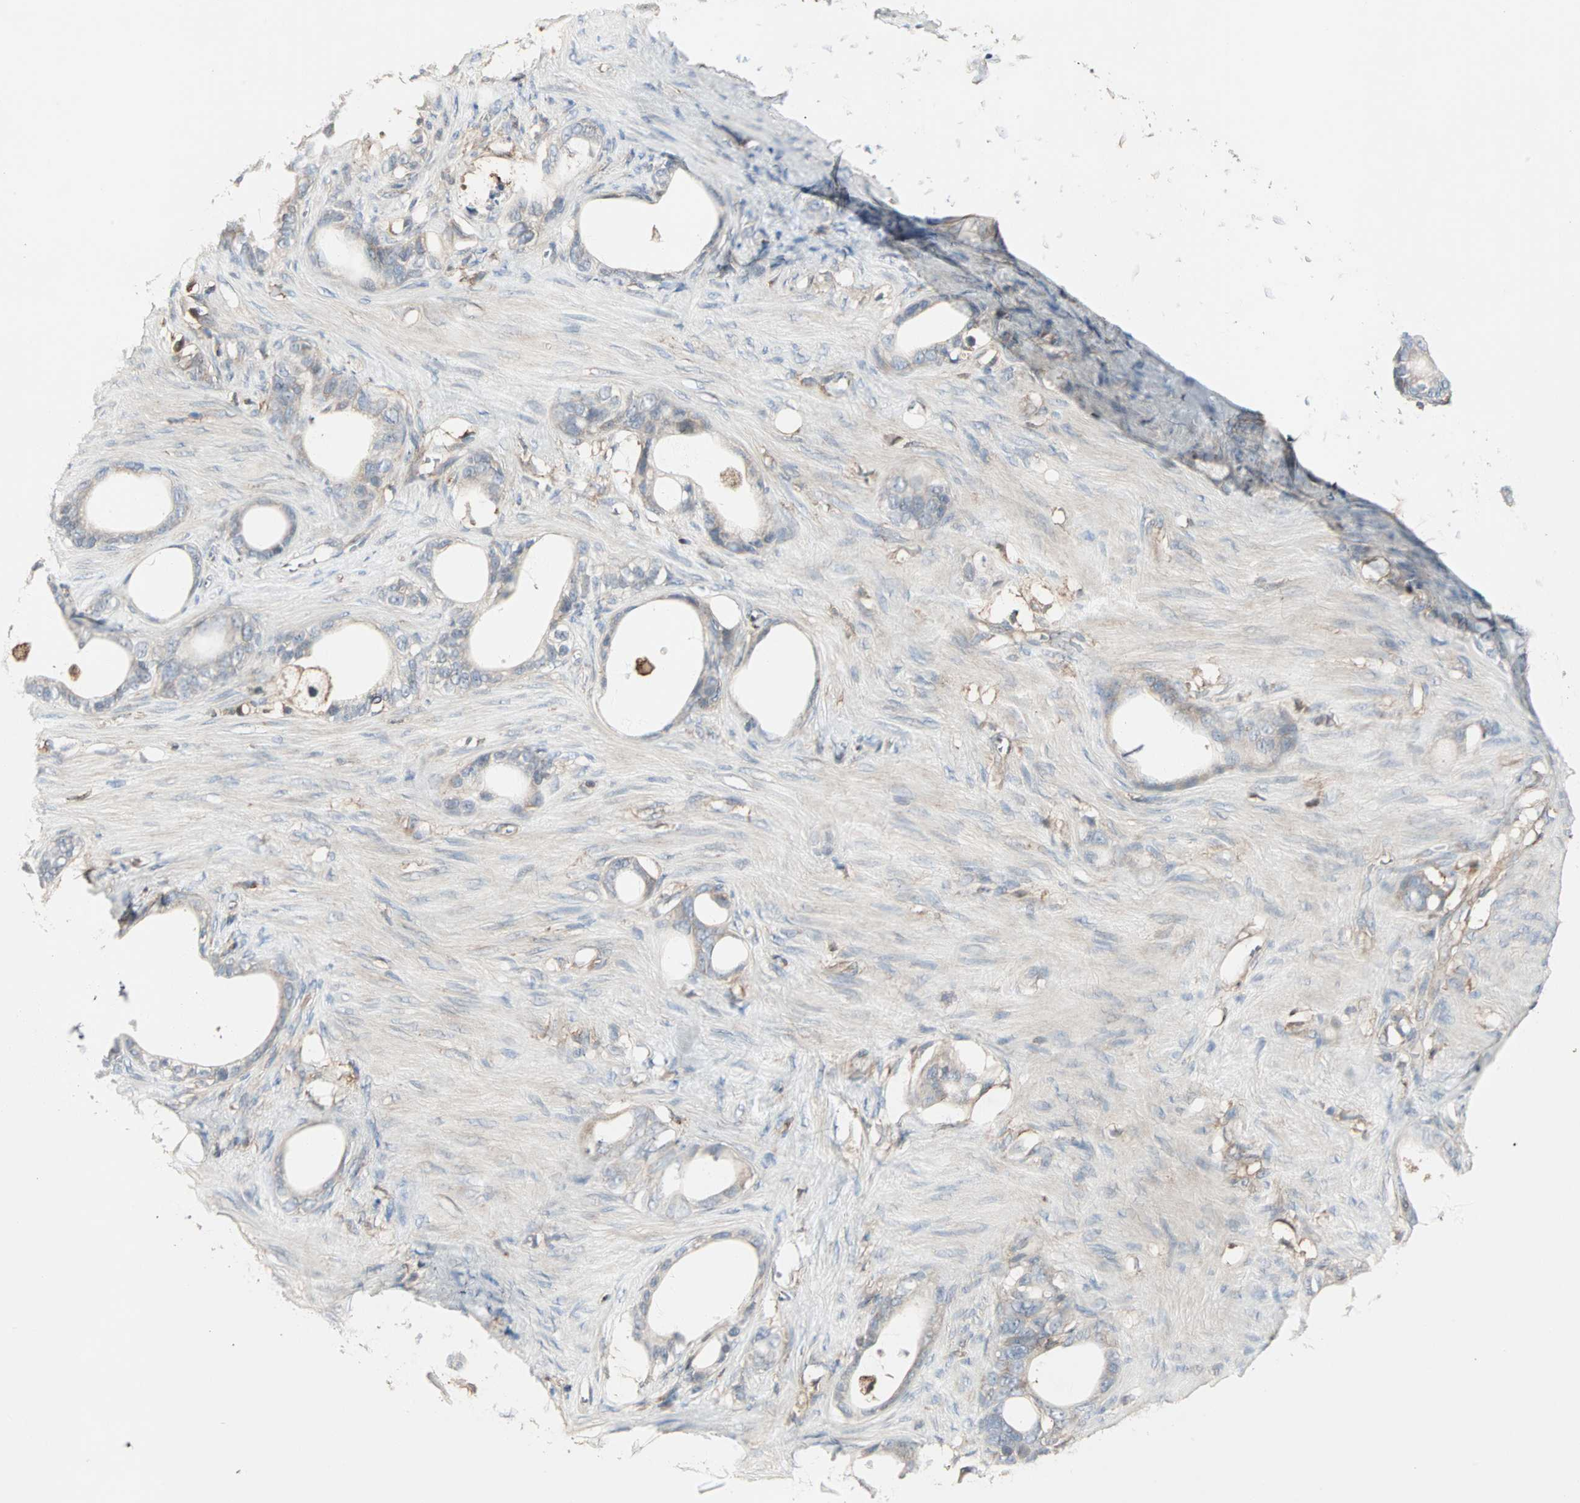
{"staining": {"intensity": "weak", "quantity": ">75%", "location": "cytoplasmic/membranous"}, "tissue": "stomach cancer", "cell_type": "Tumor cells", "image_type": "cancer", "snomed": [{"axis": "morphology", "description": "Adenocarcinoma, NOS"}, {"axis": "topography", "description": "Stomach"}], "caption": "This is an image of IHC staining of stomach cancer, which shows weak positivity in the cytoplasmic/membranous of tumor cells.", "gene": "GNAI2", "patient": {"sex": "female", "age": 75}}